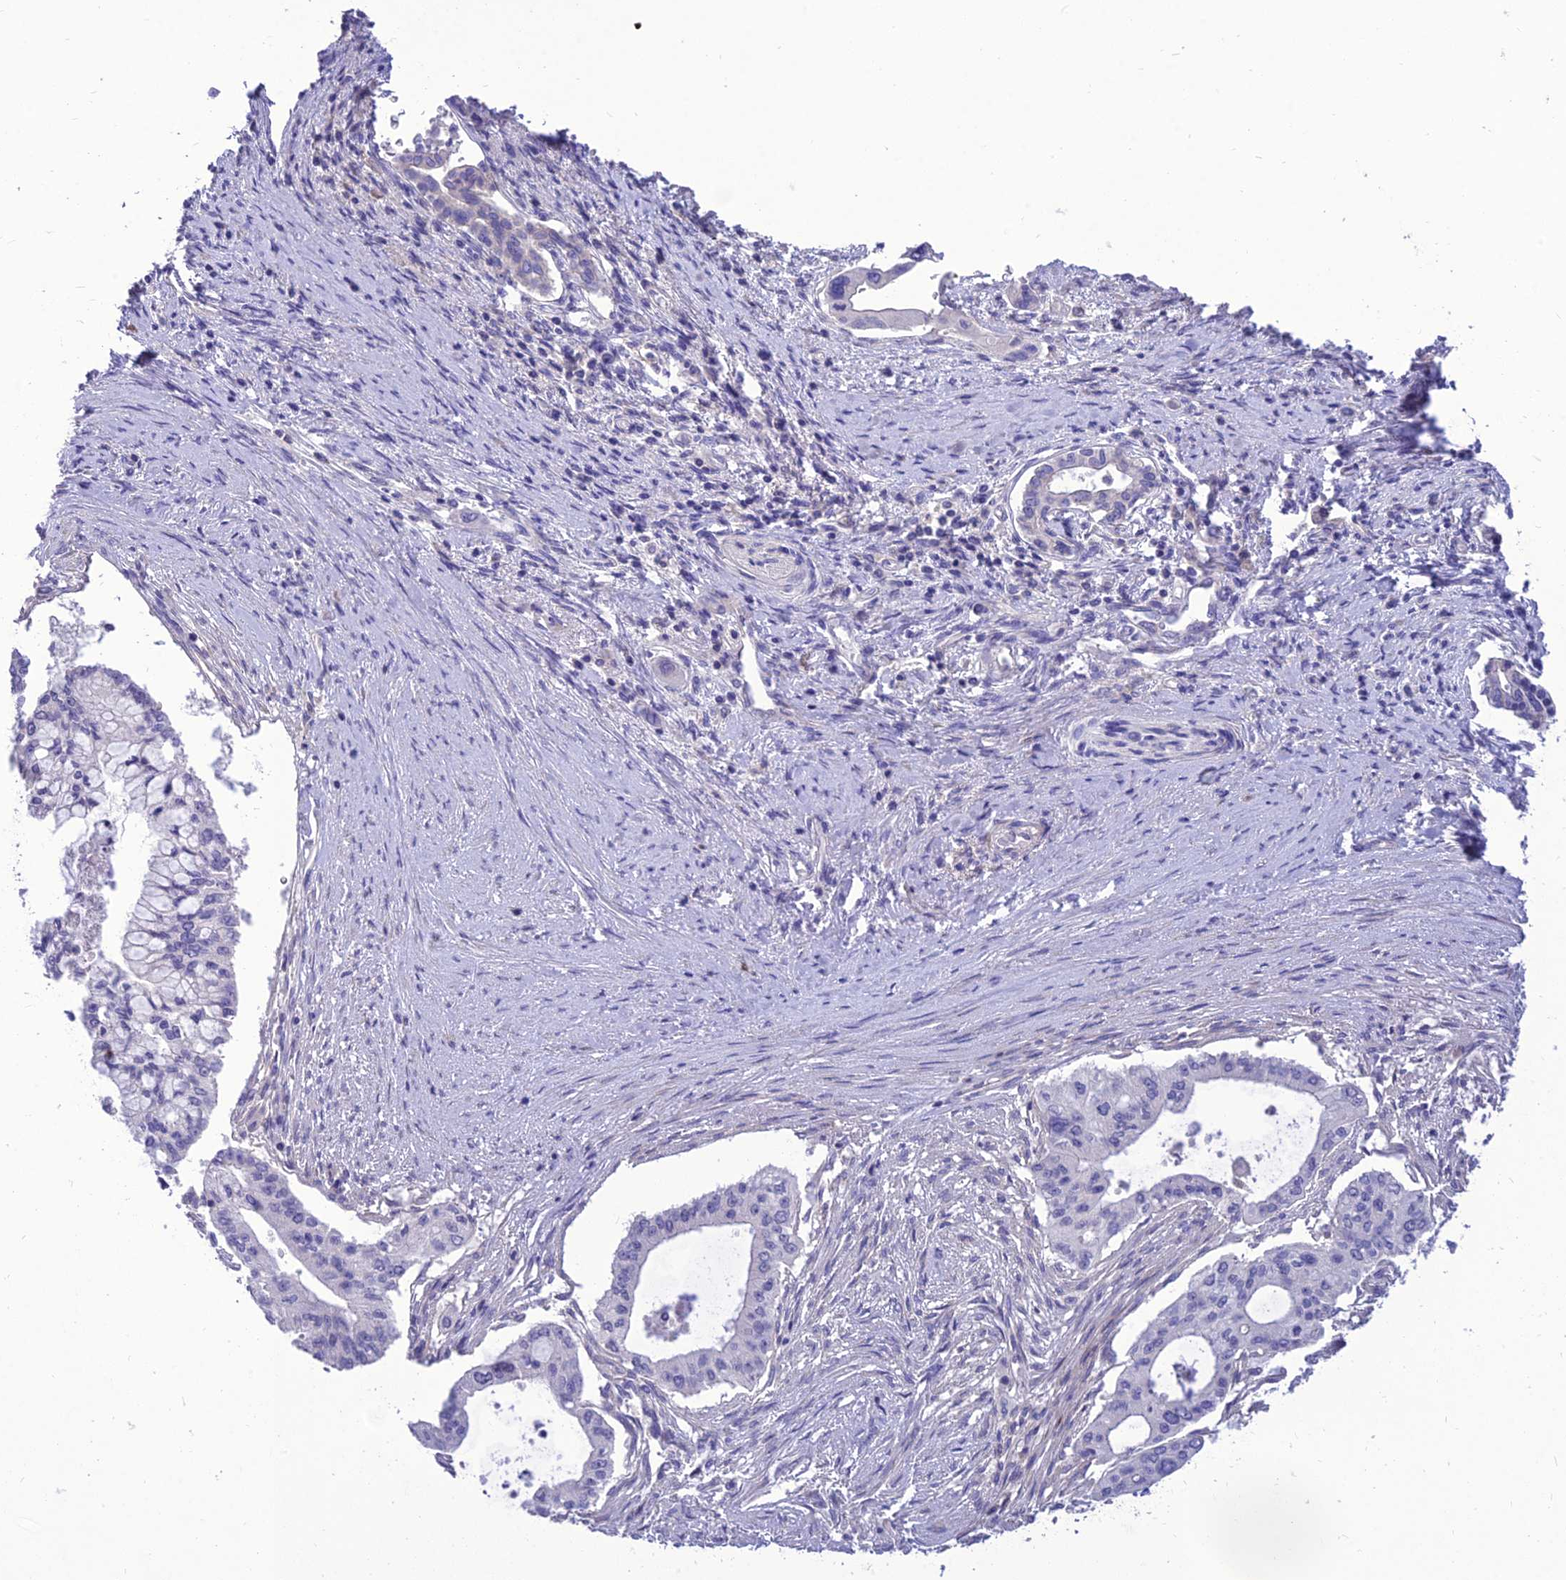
{"staining": {"intensity": "negative", "quantity": "none", "location": "none"}, "tissue": "pancreatic cancer", "cell_type": "Tumor cells", "image_type": "cancer", "snomed": [{"axis": "morphology", "description": "Adenocarcinoma, NOS"}, {"axis": "topography", "description": "Pancreas"}], "caption": "Immunohistochemistry (IHC) of pancreatic cancer displays no positivity in tumor cells.", "gene": "TEKT3", "patient": {"sex": "male", "age": 46}}